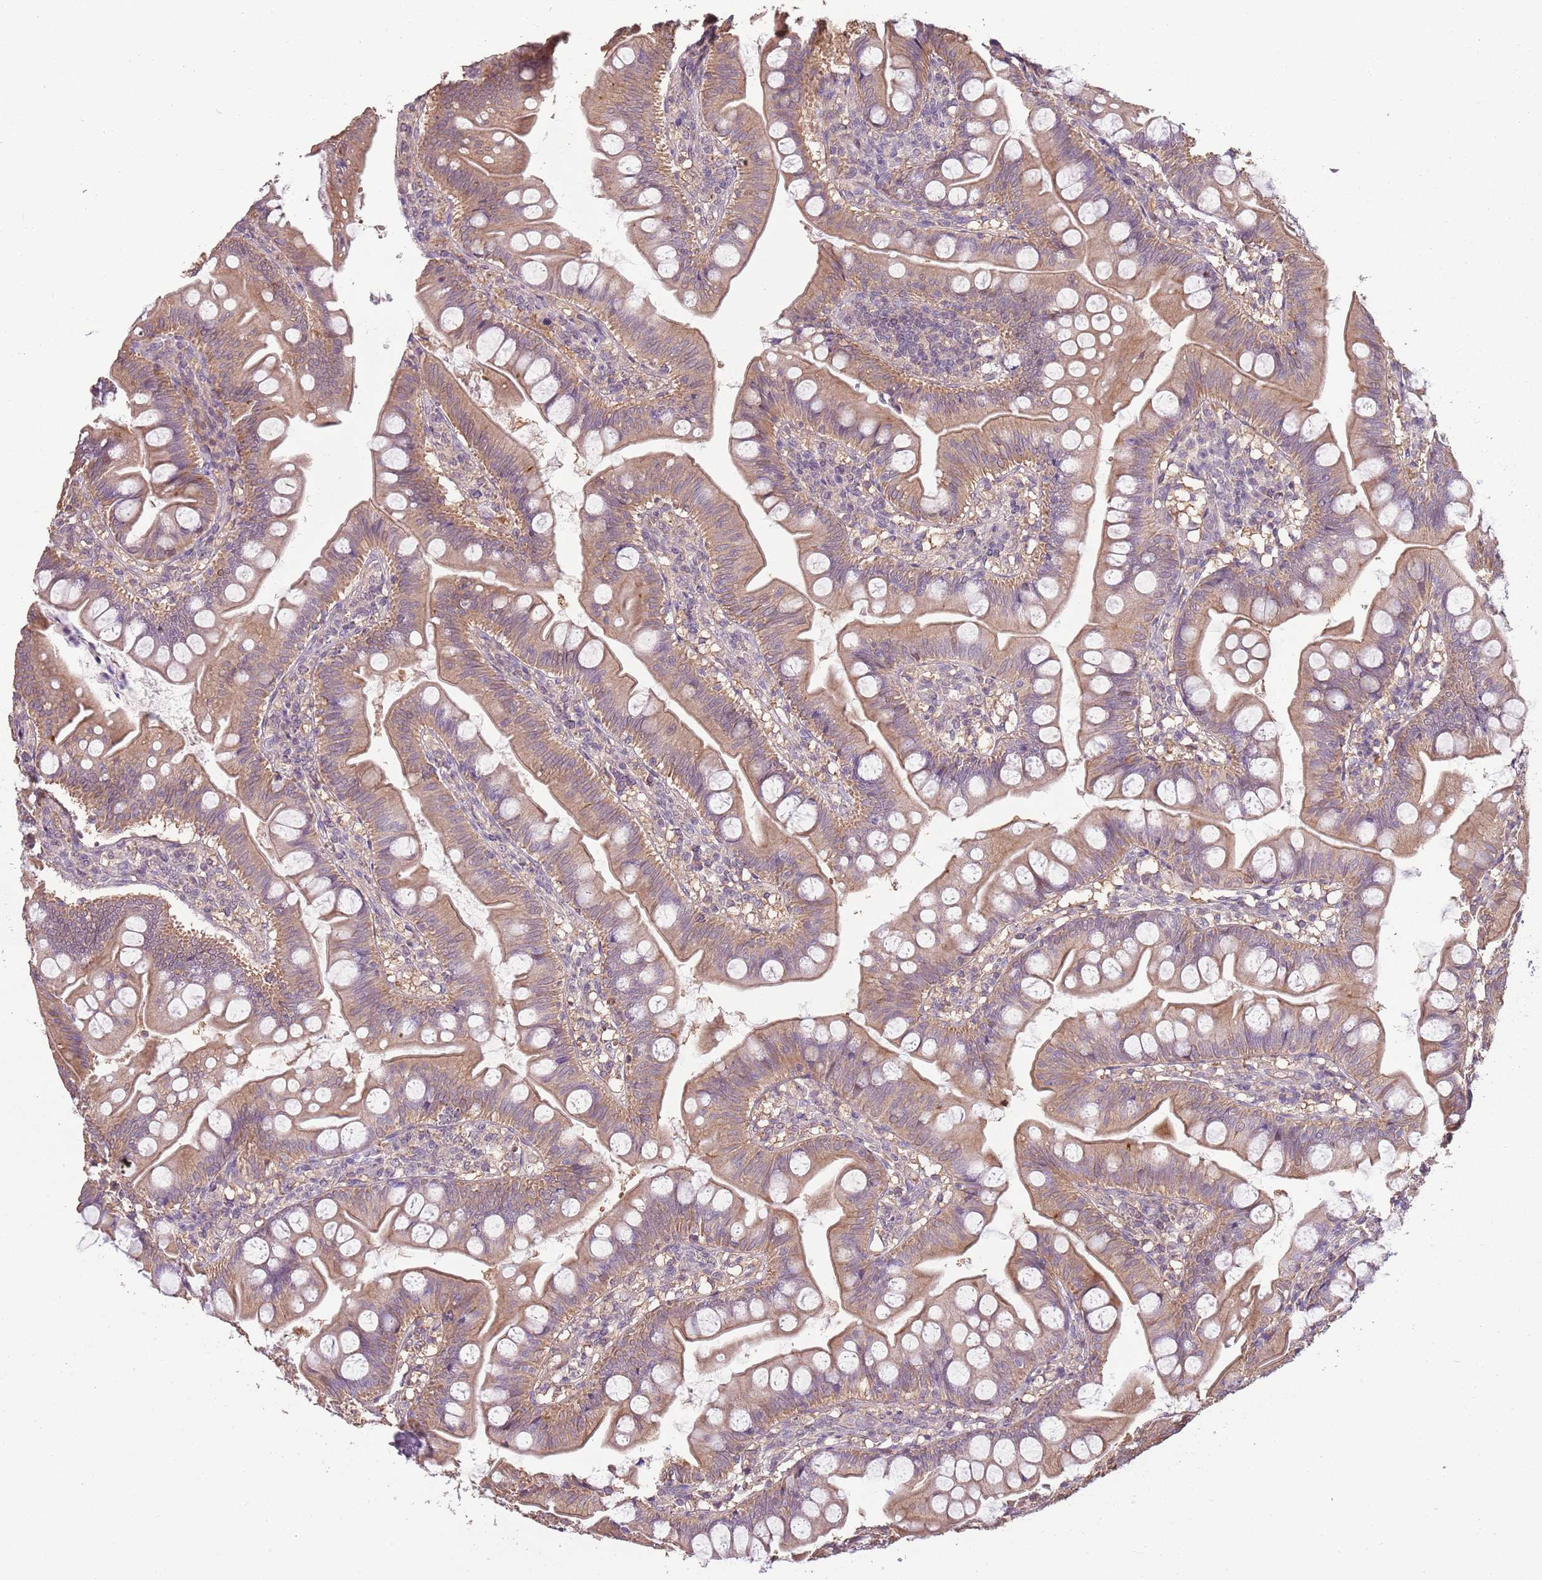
{"staining": {"intensity": "moderate", "quantity": ">75%", "location": "cytoplasmic/membranous"}, "tissue": "small intestine", "cell_type": "Glandular cells", "image_type": "normal", "snomed": [{"axis": "morphology", "description": "Normal tissue, NOS"}, {"axis": "topography", "description": "Small intestine"}], "caption": "IHC histopathology image of normal human small intestine stained for a protein (brown), which displays medium levels of moderate cytoplasmic/membranous staining in approximately >75% of glandular cells.", "gene": "TEKT4", "patient": {"sex": "male", "age": 7}}